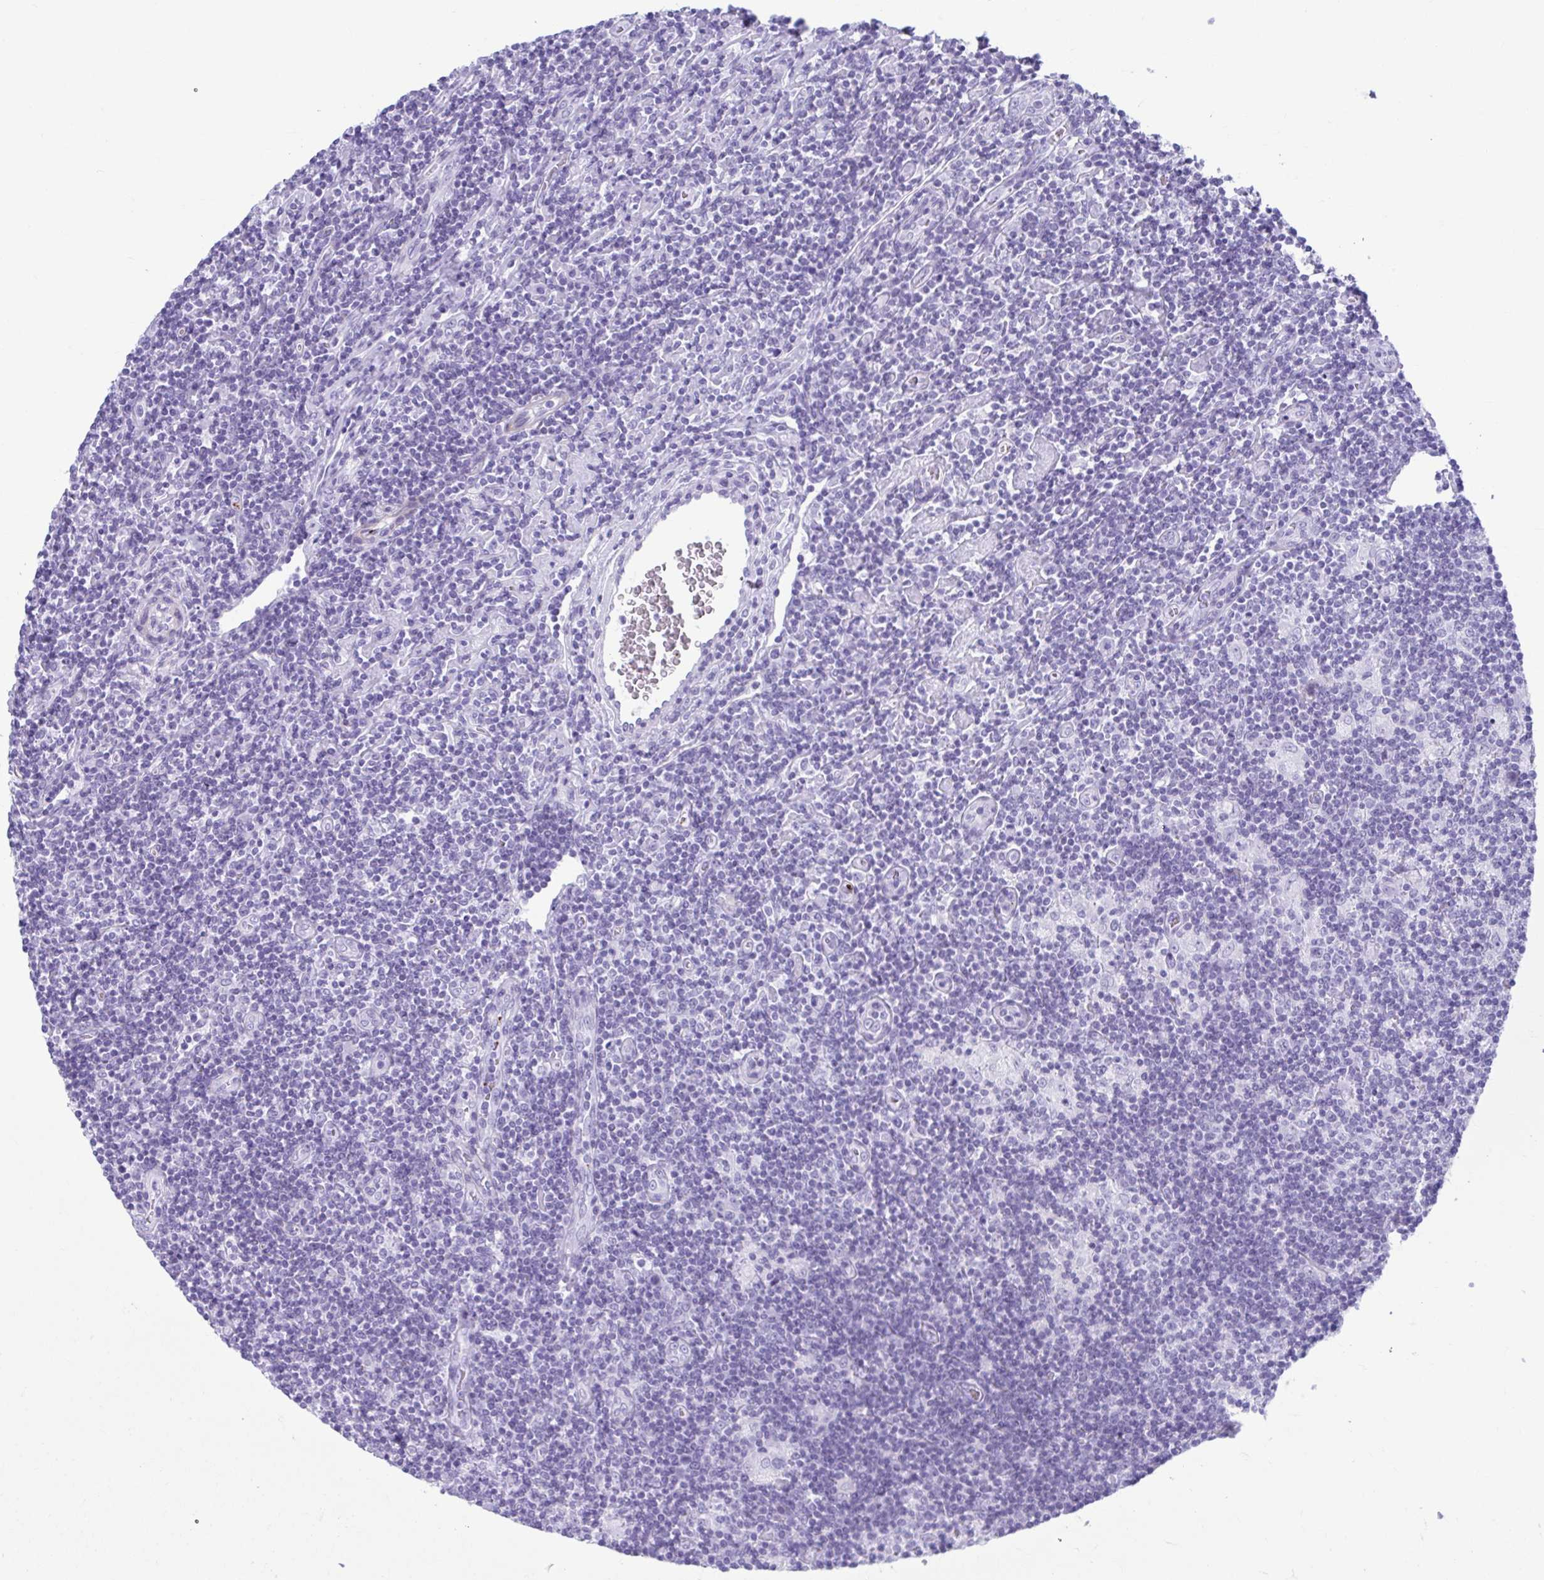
{"staining": {"intensity": "negative", "quantity": "none", "location": "none"}, "tissue": "lymphoma", "cell_type": "Tumor cells", "image_type": "cancer", "snomed": [{"axis": "morphology", "description": "Hodgkin's disease, NOS"}, {"axis": "topography", "description": "Lymph node"}], "caption": "IHC histopathology image of Hodgkin's disease stained for a protein (brown), which demonstrates no positivity in tumor cells.", "gene": "TCEAL3", "patient": {"sex": "male", "age": 40}}